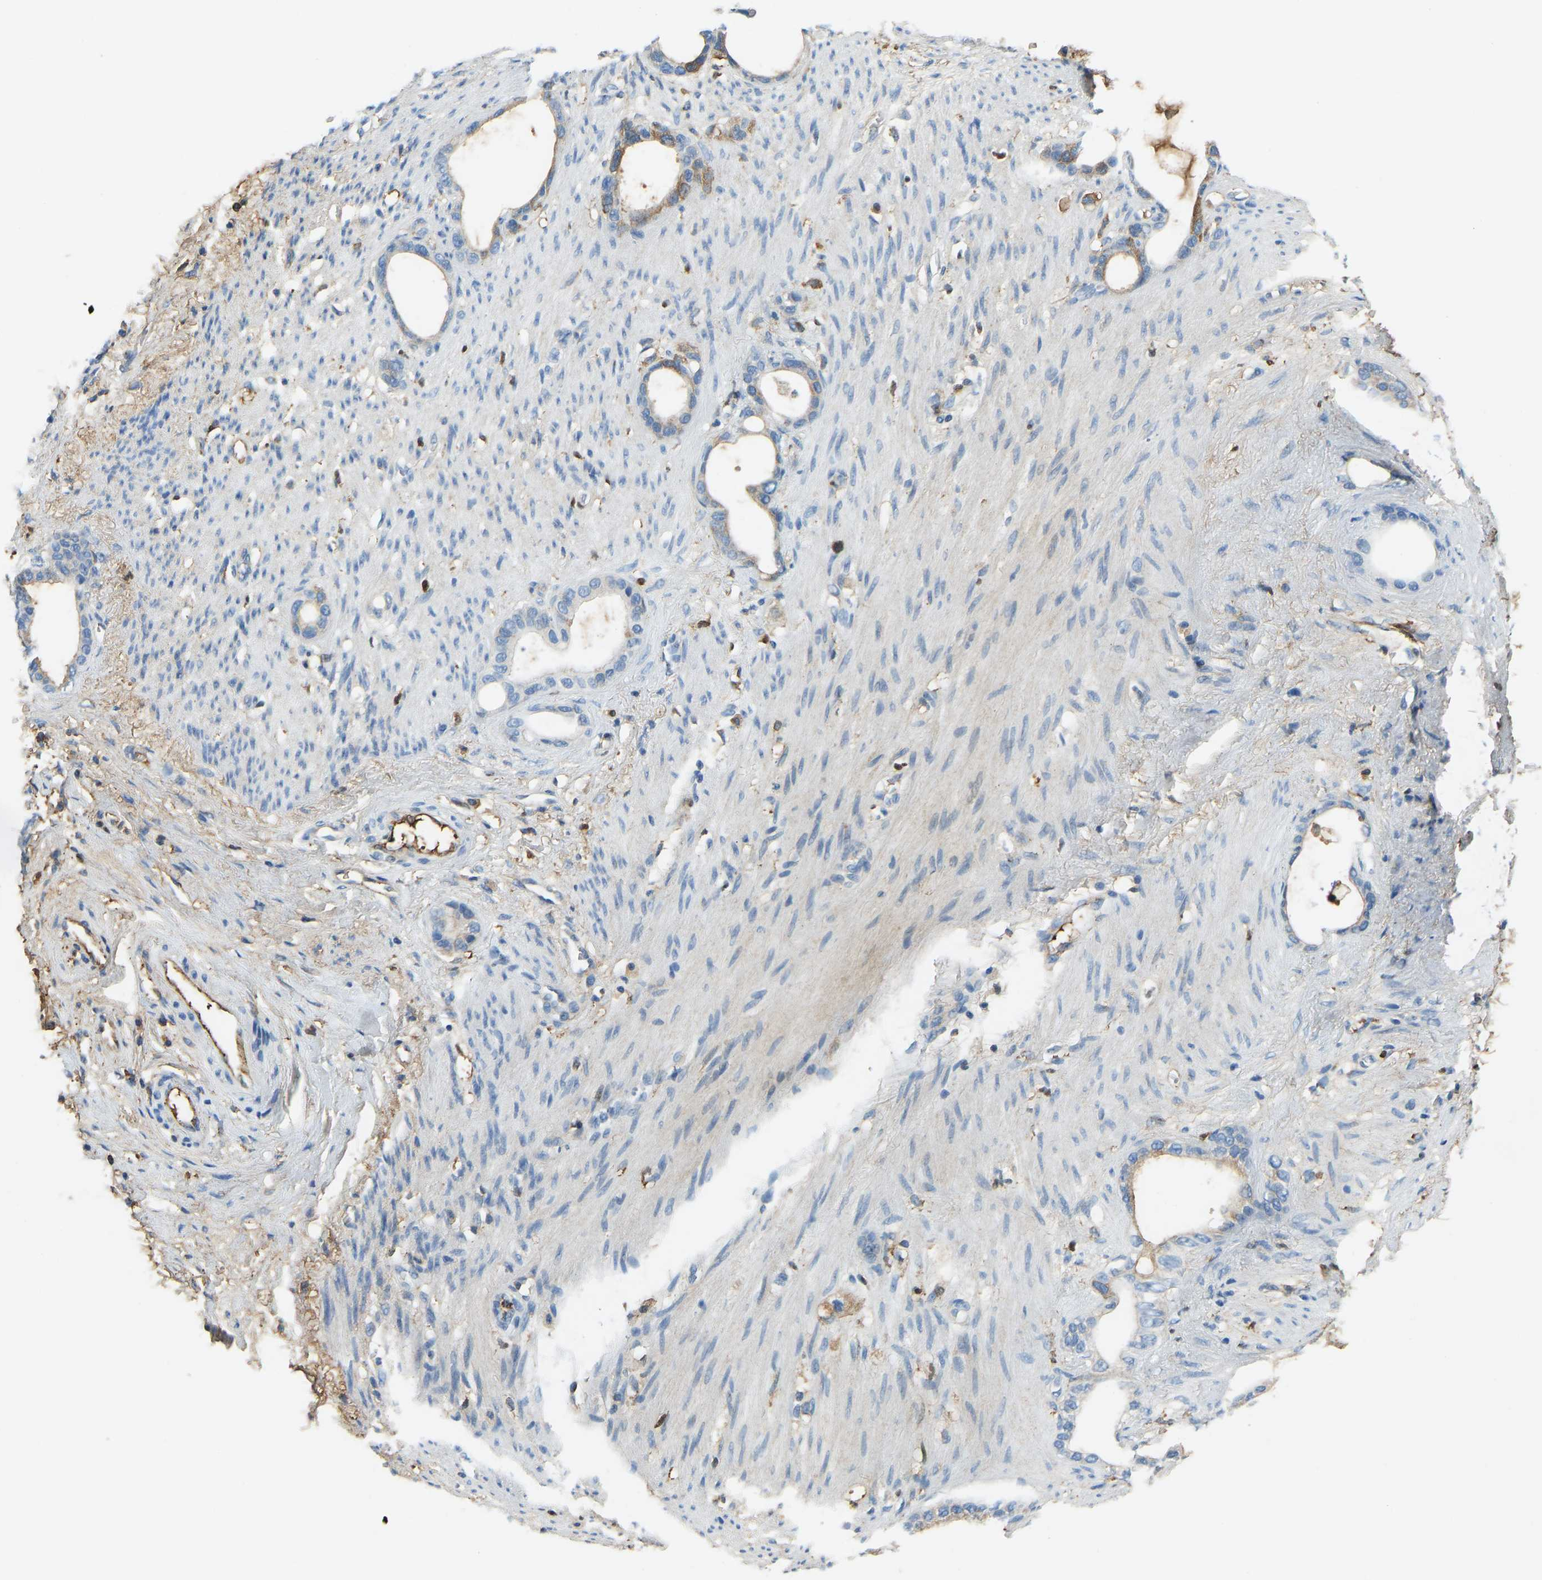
{"staining": {"intensity": "negative", "quantity": "none", "location": "none"}, "tissue": "stomach cancer", "cell_type": "Tumor cells", "image_type": "cancer", "snomed": [{"axis": "morphology", "description": "Adenocarcinoma, NOS"}, {"axis": "topography", "description": "Stomach"}], "caption": "Stomach cancer (adenocarcinoma) was stained to show a protein in brown. There is no significant expression in tumor cells. The staining was performed using DAB (3,3'-diaminobenzidine) to visualize the protein expression in brown, while the nuclei were stained in blue with hematoxylin (Magnification: 20x).", "gene": "THBS4", "patient": {"sex": "female", "age": 75}}